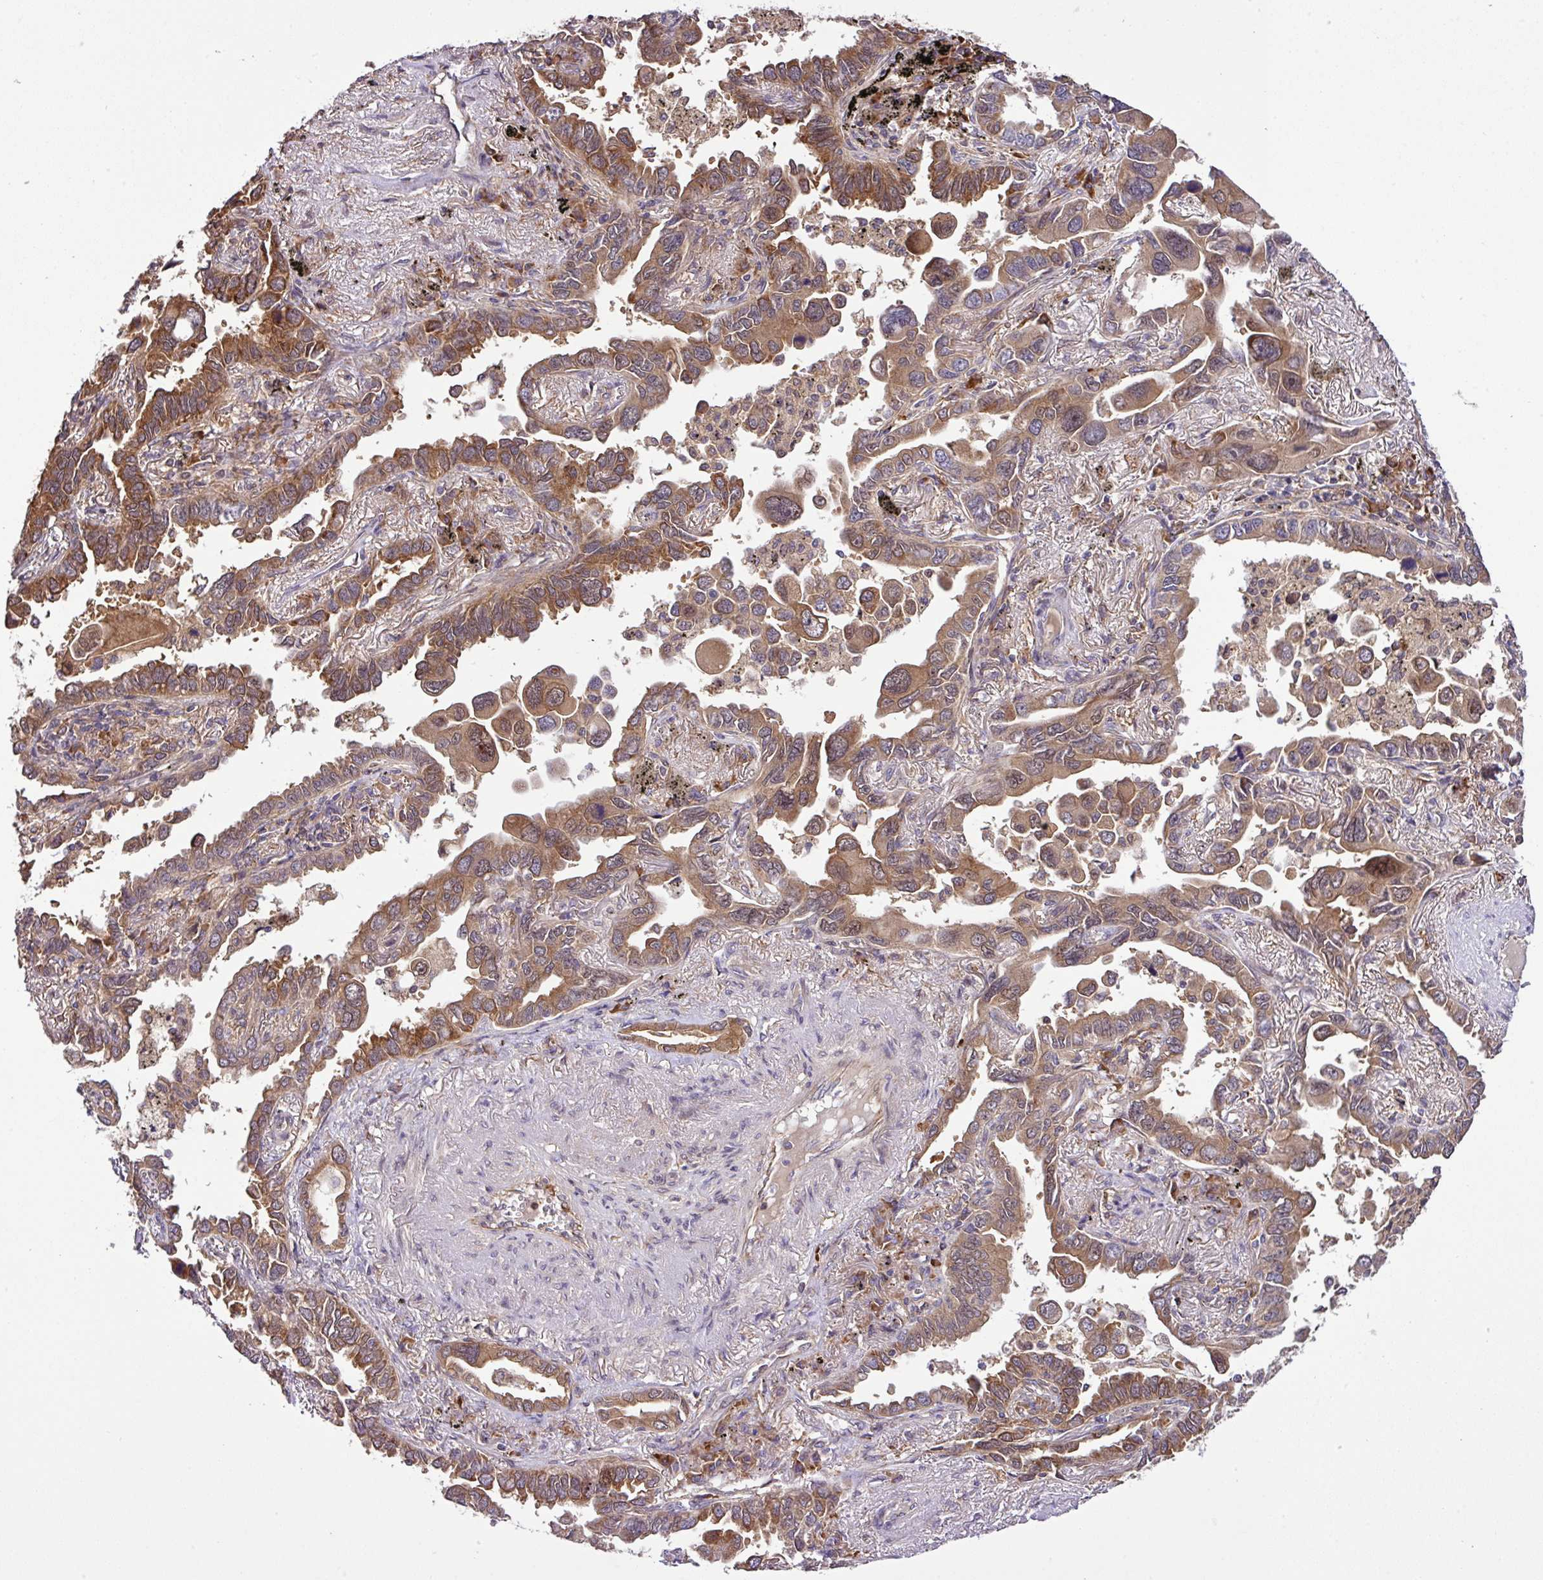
{"staining": {"intensity": "moderate", "quantity": ">75%", "location": "cytoplasmic/membranous"}, "tissue": "lung cancer", "cell_type": "Tumor cells", "image_type": "cancer", "snomed": [{"axis": "morphology", "description": "Adenocarcinoma, NOS"}, {"axis": "topography", "description": "Lung"}], "caption": "Immunohistochemical staining of lung cancer (adenocarcinoma) displays medium levels of moderate cytoplasmic/membranous staining in about >75% of tumor cells. (Stains: DAB in brown, nuclei in blue, Microscopy: brightfield microscopy at high magnification).", "gene": "DLGAP4", "patient": {"sex": "male", "age": 67}}